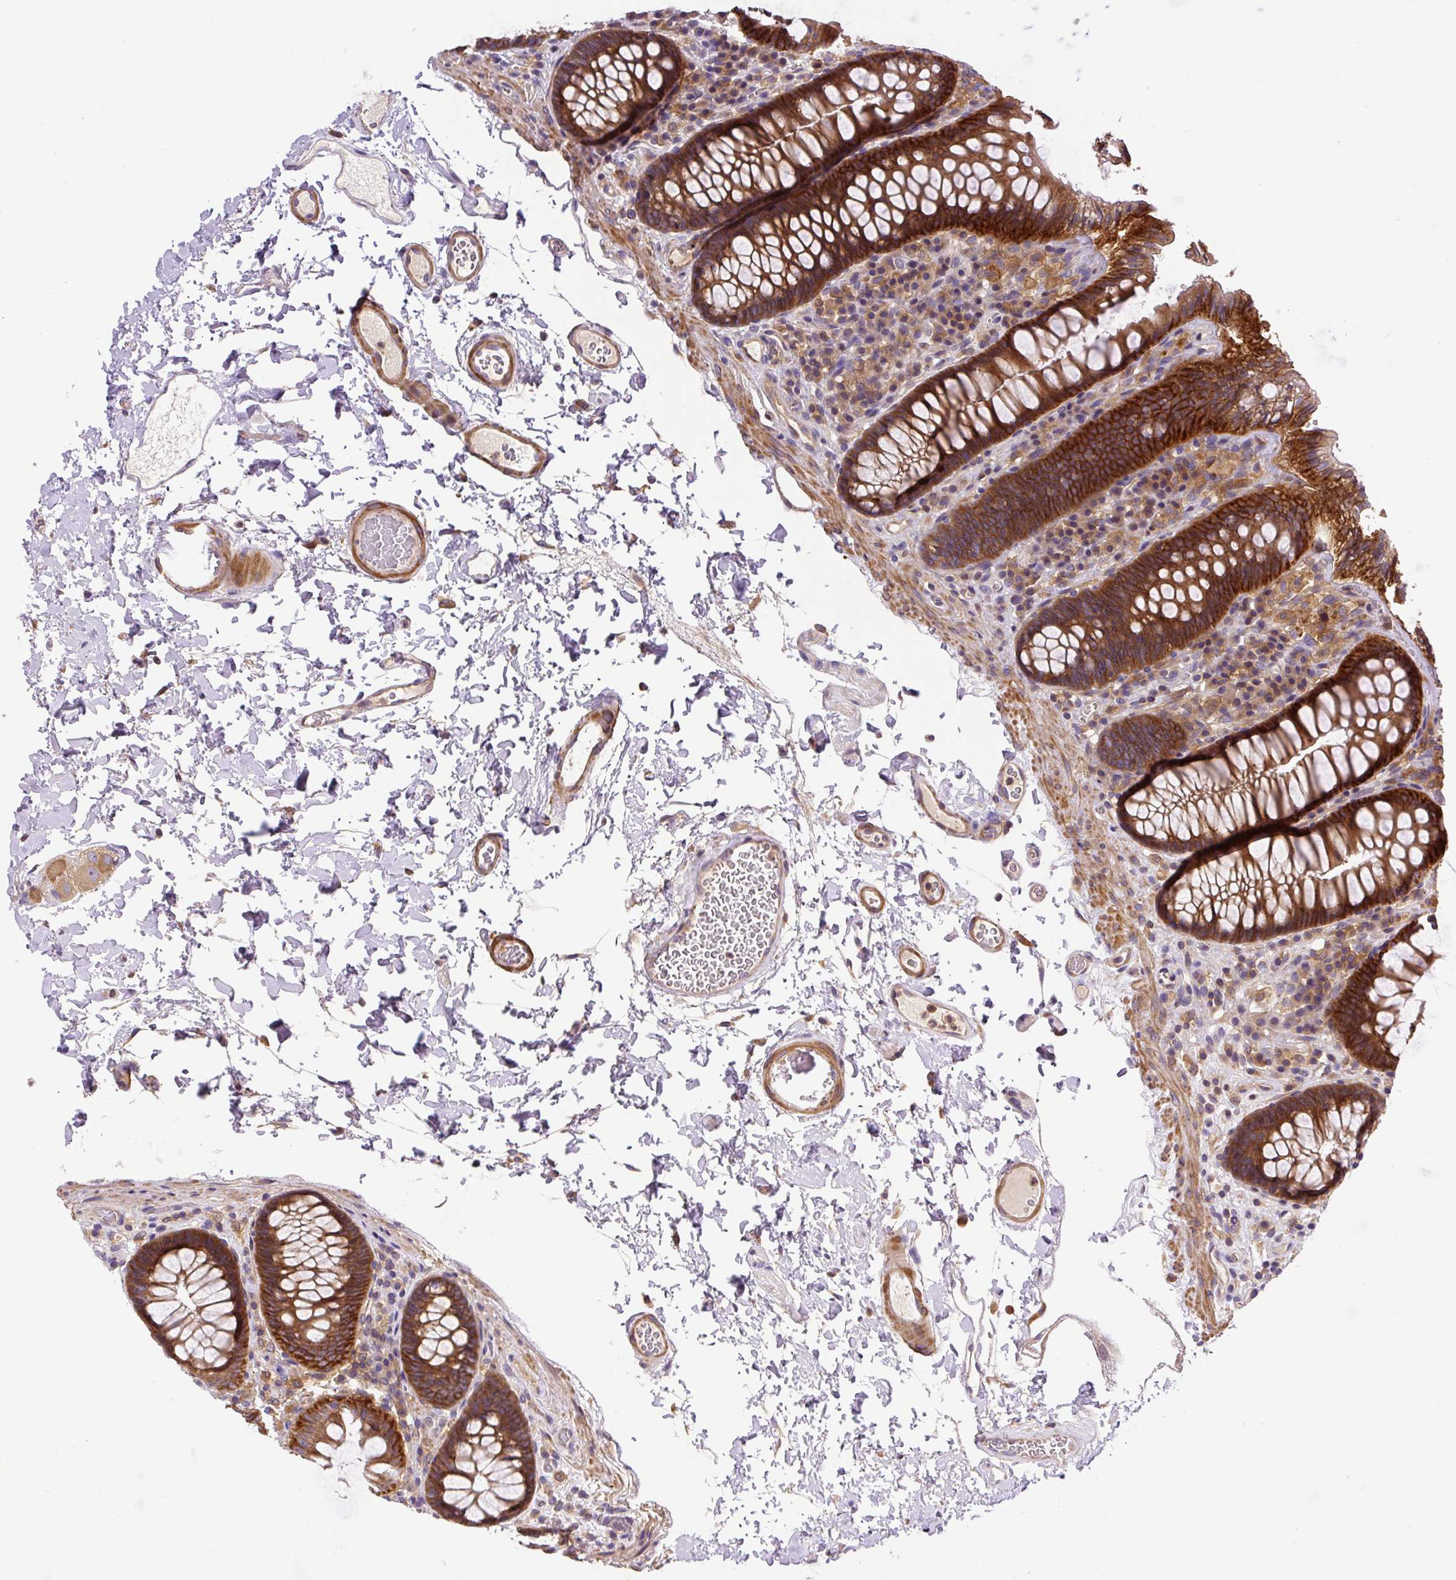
{"staining": {"intensity": "weak", "quantity": ">75%", "location": "cytoplasmic/membranous"}, "tissue": "colon", "cell_type": "Endothelial cells", "image_type": "normal", "snomed": [{"axis": "morphology", "description": "Normal tissue, NOS"}, {"axis": "topography", "description": "Colon"}, {"axis": "topography", "description": "Peripheral nerve tissue"}], "caption": "An image of human colon stained for a protein exhibits weak cytoplasmic/membranous brown staining in endothelial cells. The staining is performed using DAB brown chromogen to label protein expression. The nuclei are counter-stained blue using hematoxylin.", "gene": "CCDC28A", "patient": {"sex": "male", "age": 84}}